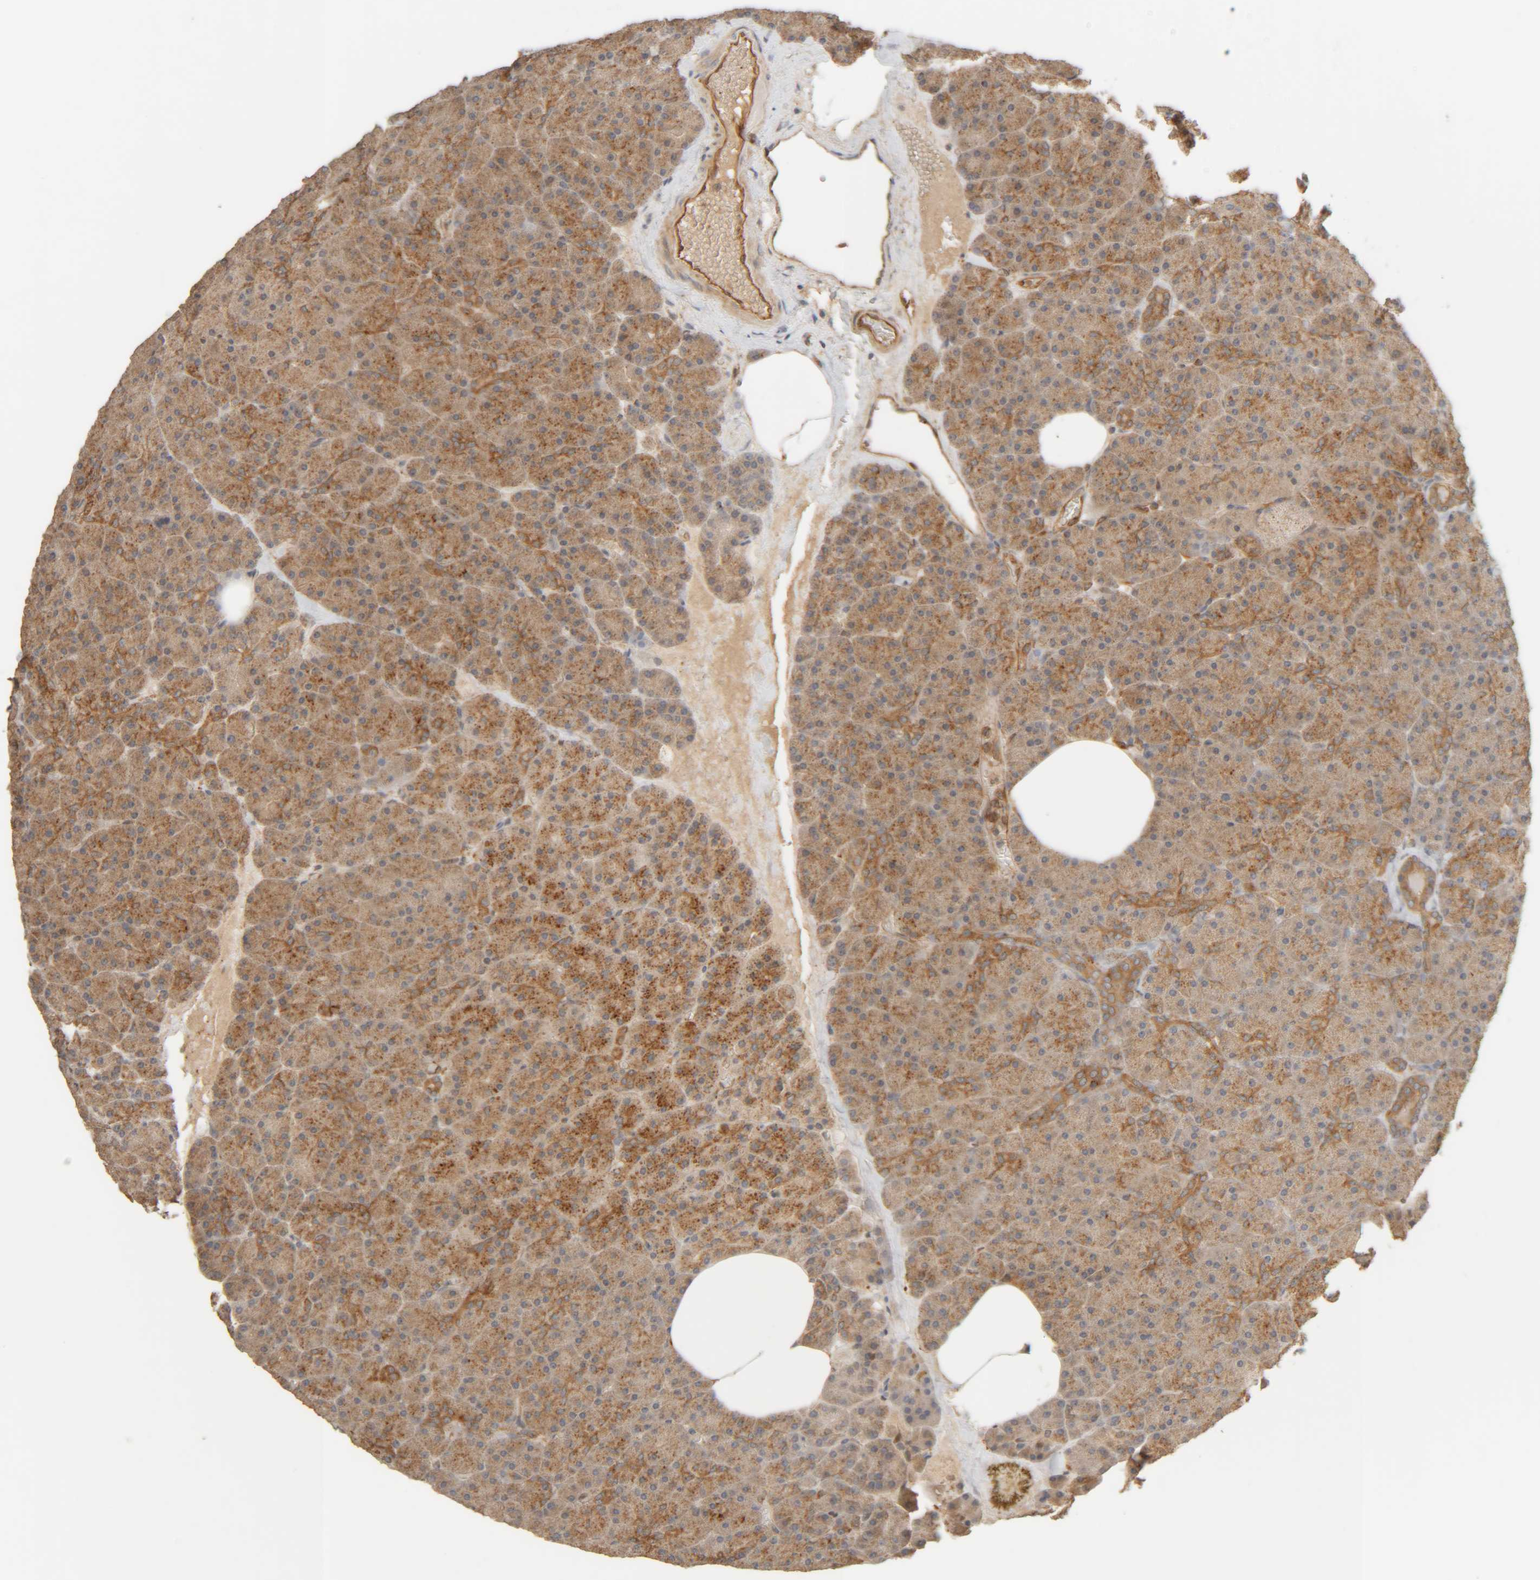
{"staining": {"intensity": "moderate", "quantity": ">75%", "location": "cytoplasmic/membranous"}, "tissue": "pancreas", "cell_type": "Exocrine glandular cells", "image_type": "normal", "snomed": [{"axis": "morphology", "description": "Normal tissue, NOS"}, {"axis": "morphology", "description": "Carcinoid, malignant, NOS"}, {"axis": "topography", "description": "Pancreas"}], "caption": "Pancreas stained for a protein demonstrates moderate cytoplasmic/membranous positivity in exocrine glandular cells.", "gene": "TMEM192", "patient": {"sex": "female", "age": 35}}